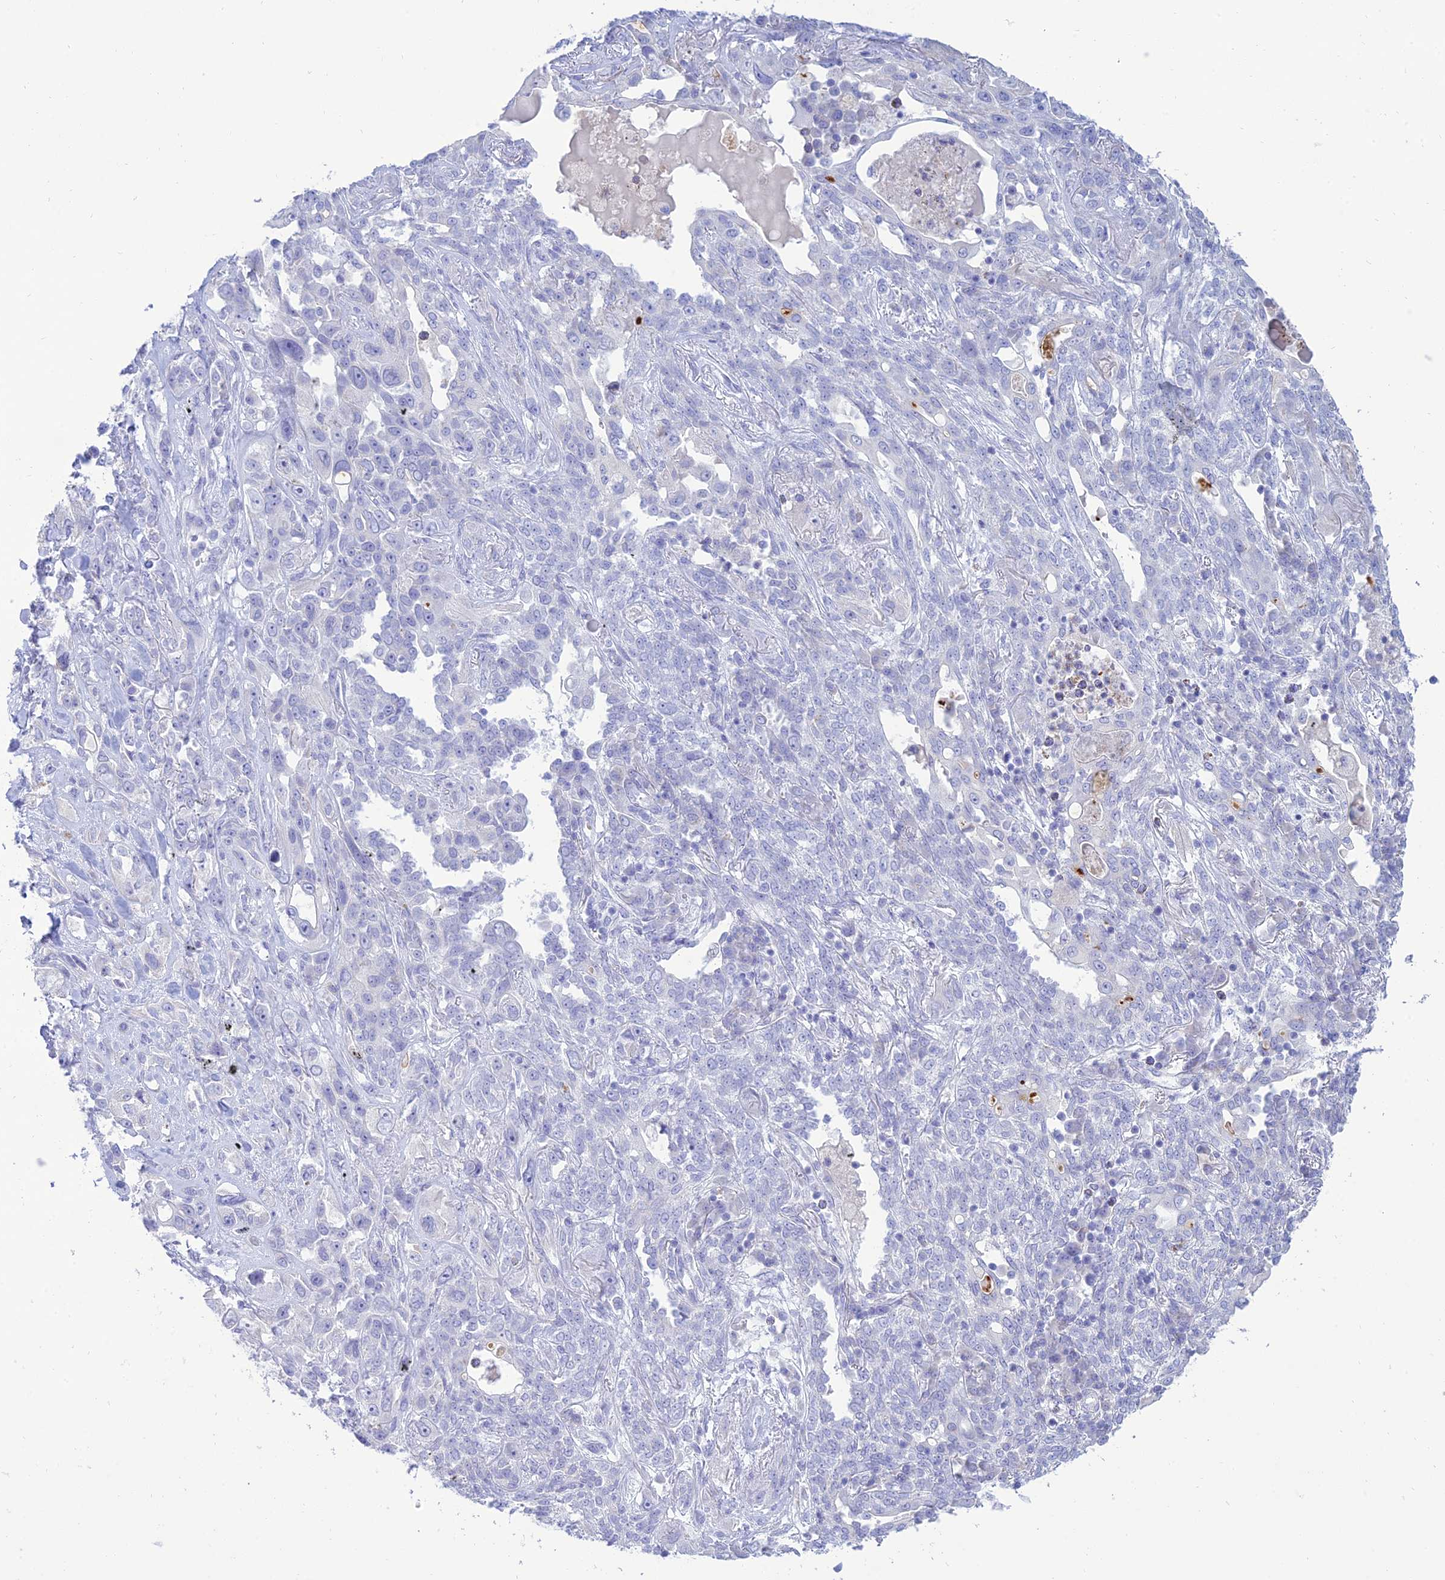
{"staining": {"intensity": "negative", "quantity": "none", "location": "none"}, "tissue": "lung cancer", "cell_type": "Tumor cells", "image_type": "cancer", "snomed": [{"axis": "morphology", "description": "Squamous cell carcinoma, NOS"}, {"axis": "topography", "description": "Lung"}], "caption": "IHC histopathology image of lung squamous cell carcinoma stained for a protein (brown), which shows no positivity in tumor cells.", "gene": "MAL2", "patient": {"sex": "female", "age": 70}}